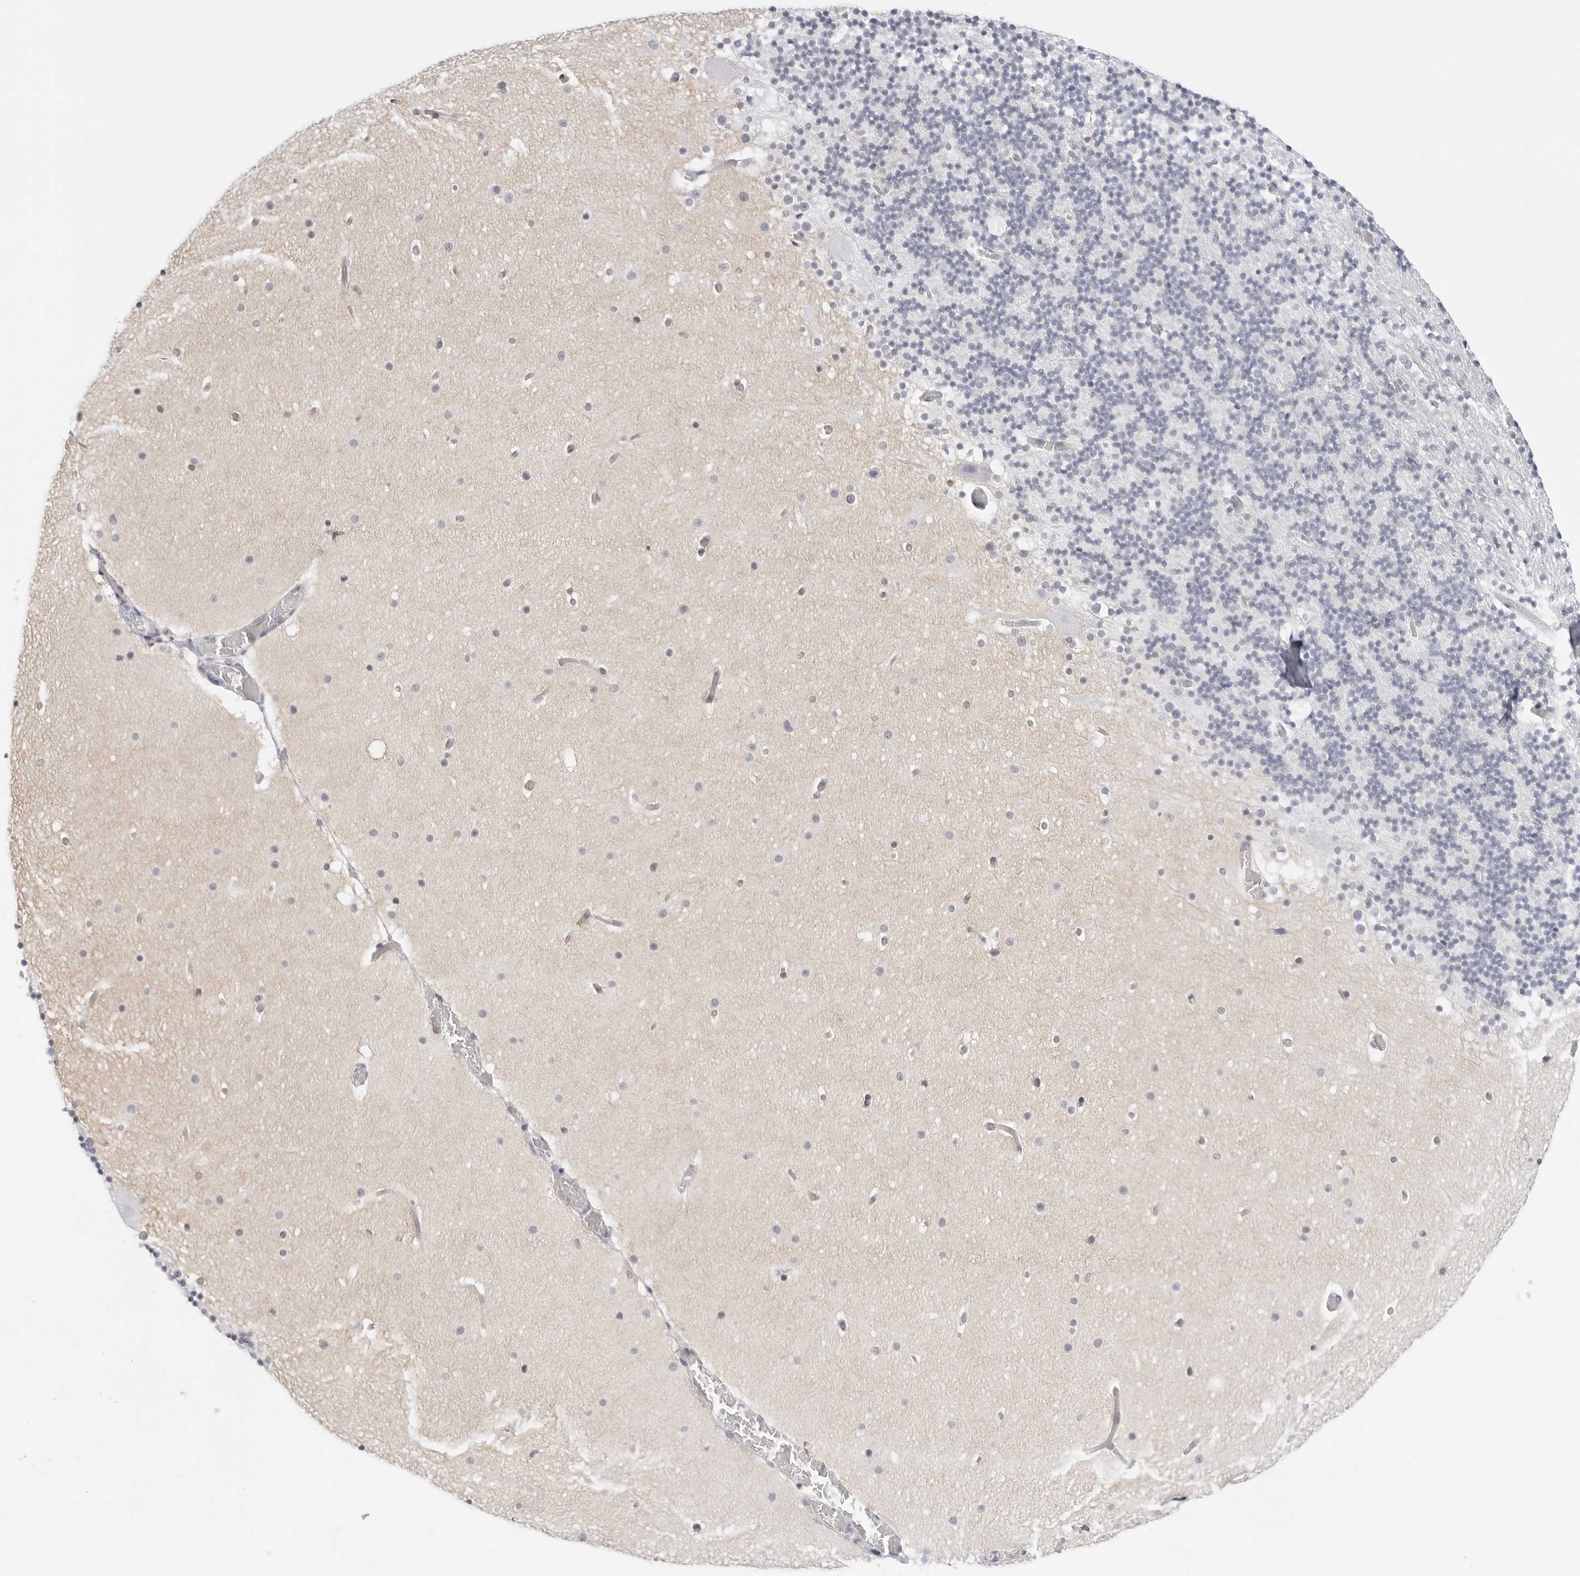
{"staining": {"intensity": "negative", "quantity": "none", "location": "none"}, "tissue": "cerebellum", "cell_type": "Cells in granular layer", "image_type": "normal", "snomed": [{"axis": "morphology", "description": "Normal tissue, NOS"}, {"axis": "topography", "description": "Cerebellum"}], "caption": "Micrograph shows no significant protein positivity in cells in granular layer of unremarkable cerebellum.", "gene": "SLC9A3R1", "patient": {"sex": "male", "age": 57}}